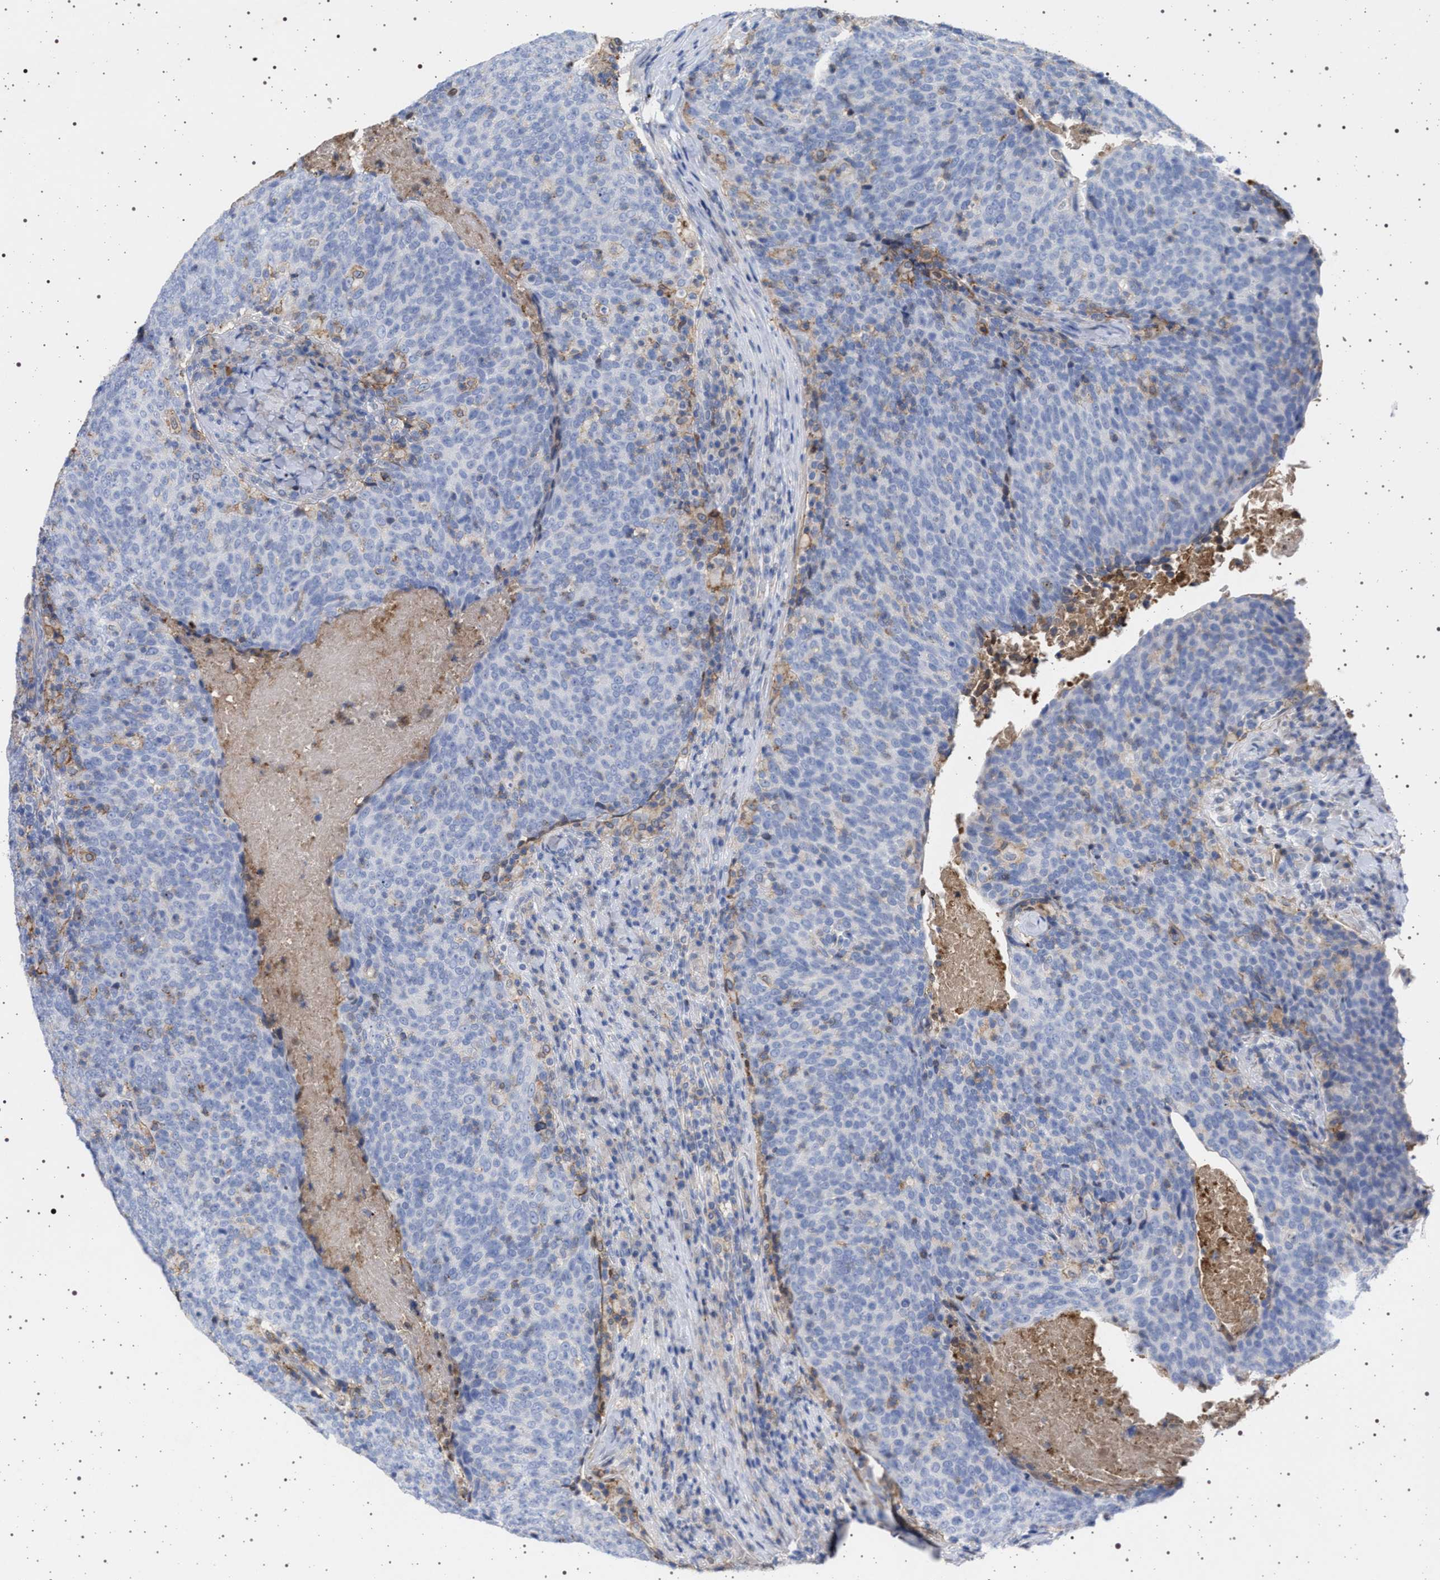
{"staining": {"intensity": "negative", "quantity": "none", "location": "none"}, "tissue": "head and neck cancer", "cell_type": "Tumor cells", "image_type": "cancer", "snomed": [{"axis": "morphology", "description": "Squamous cell carcinoma, NOS"}, {"axis": "morphology", "description": "Squamous cell carcinoma, metastatic, NOS"}, {"axis": "topography", "description": "Lymph node"}, {"axis": "topography", "description": "Head-Neck"}], "caption": "This is an immunohistochemistry photomicrograph of head and neck cancer (squamous cell carcinoma). There is no staining in tumor cells.", "gene": "PLG", "patient": {"sex": "male", "age": 62}}